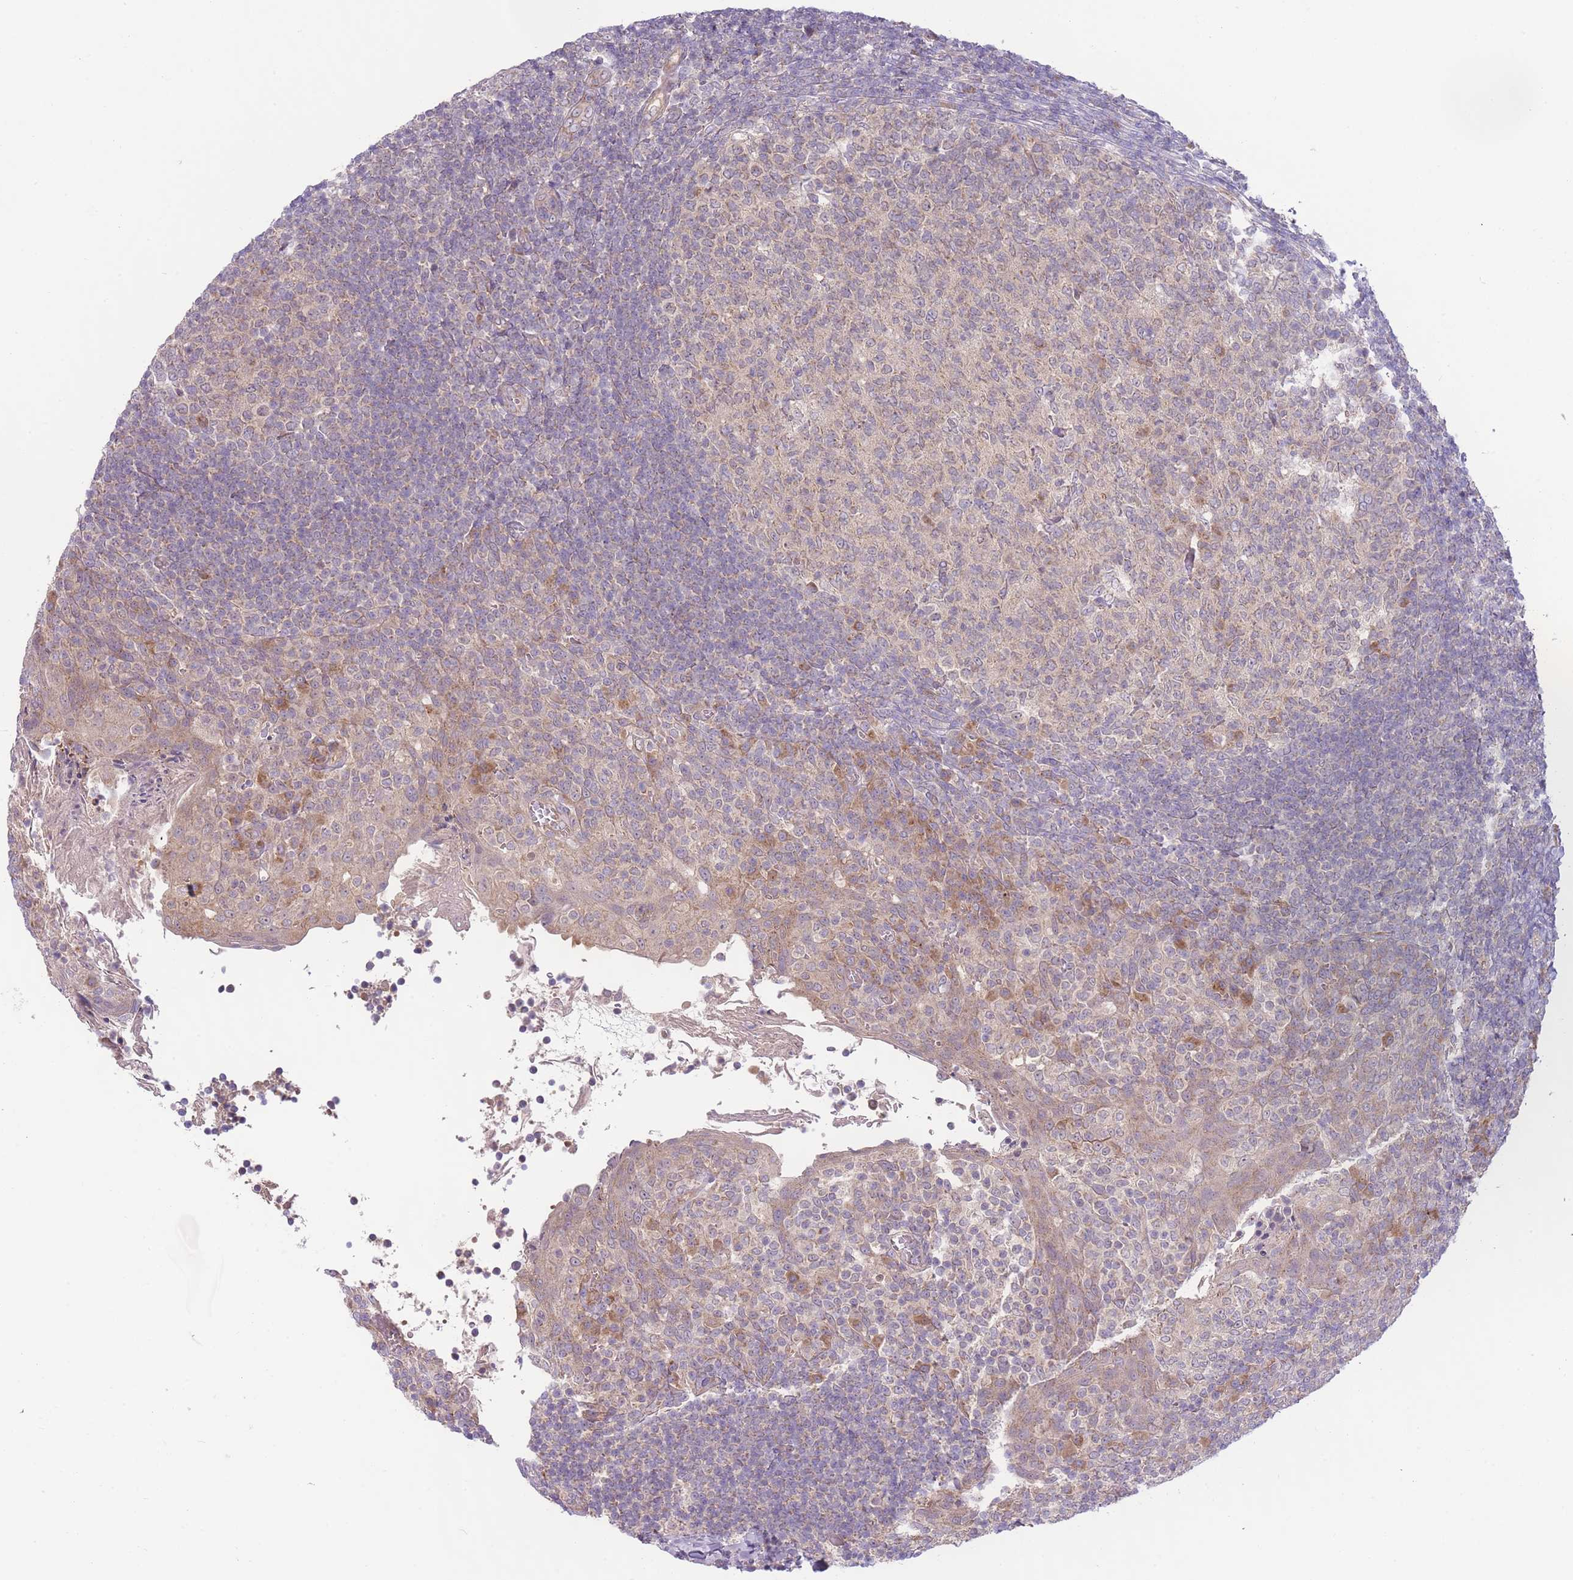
{"staining": {"intensity": "moderate", "quantity": "<25%", "location": "cytoplasmic/membranous"}, "tissue": "tonsil", "cell_type": "Germinal center cells", "image_type": "normal", "snomed": [{"axis": "morphology", "description": "Normal tissue, NOS"}, {"axis": "topography", "description": "Tonsil"}], "caption": "A brown stain labels moderate cytoplasmic/membranous positivity of a protein in germinal center cells of unremarkable tonsil. (DAB (3,3'-diaminobenzidine) IHC, brown staining for protein, blue staining for nuclei).", "gene": "SKOR2", "patient": {"sex": "female", "age": 10}}